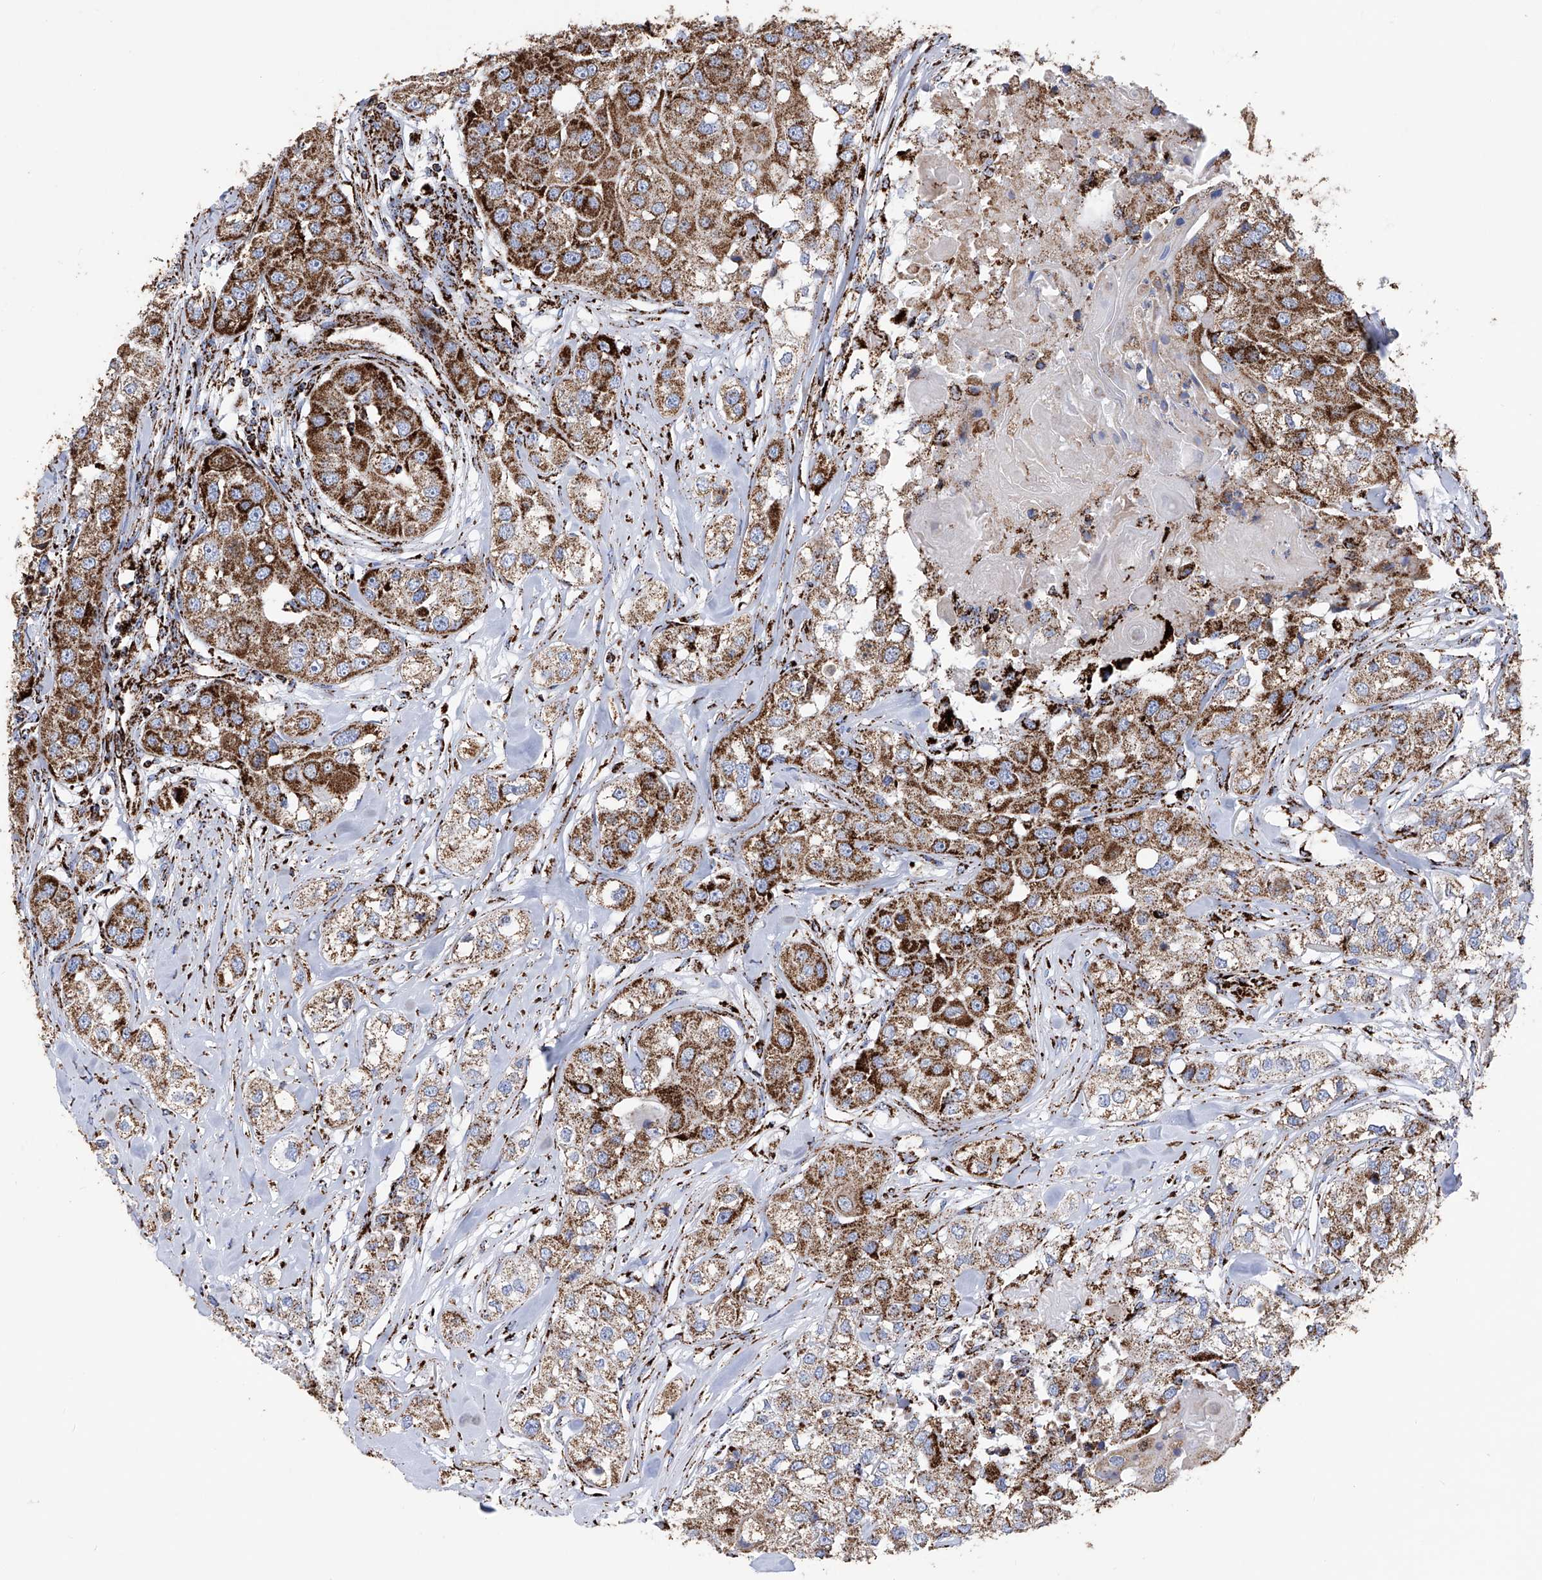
{"staining": {"intensity": "strong", "quantity": "25%-75%", "location": "cytoplasmic/membranous"}, "tissue": "head and neck cancer", "cell_type": "Tumor cells", "image_type": "cancer", "snomed": [{"axis": "morphology", "description": "Normal tissue, NOS"}, {"axis": "morphology", "description": "Squamous cell carcinoma, NOS"}, {"axis": "topography", "description": "Skeletal muscle"}, {"axis": "topography", "description": "Head-Neck"}], "caption": "A brown stain labels strong cytoplasmic/membranous positivity of a protein in human head and neck squamous cell carcinoma tumor cells.", "gene": "ATP5PF", "patient": {"sex": "male", "age": 51}}